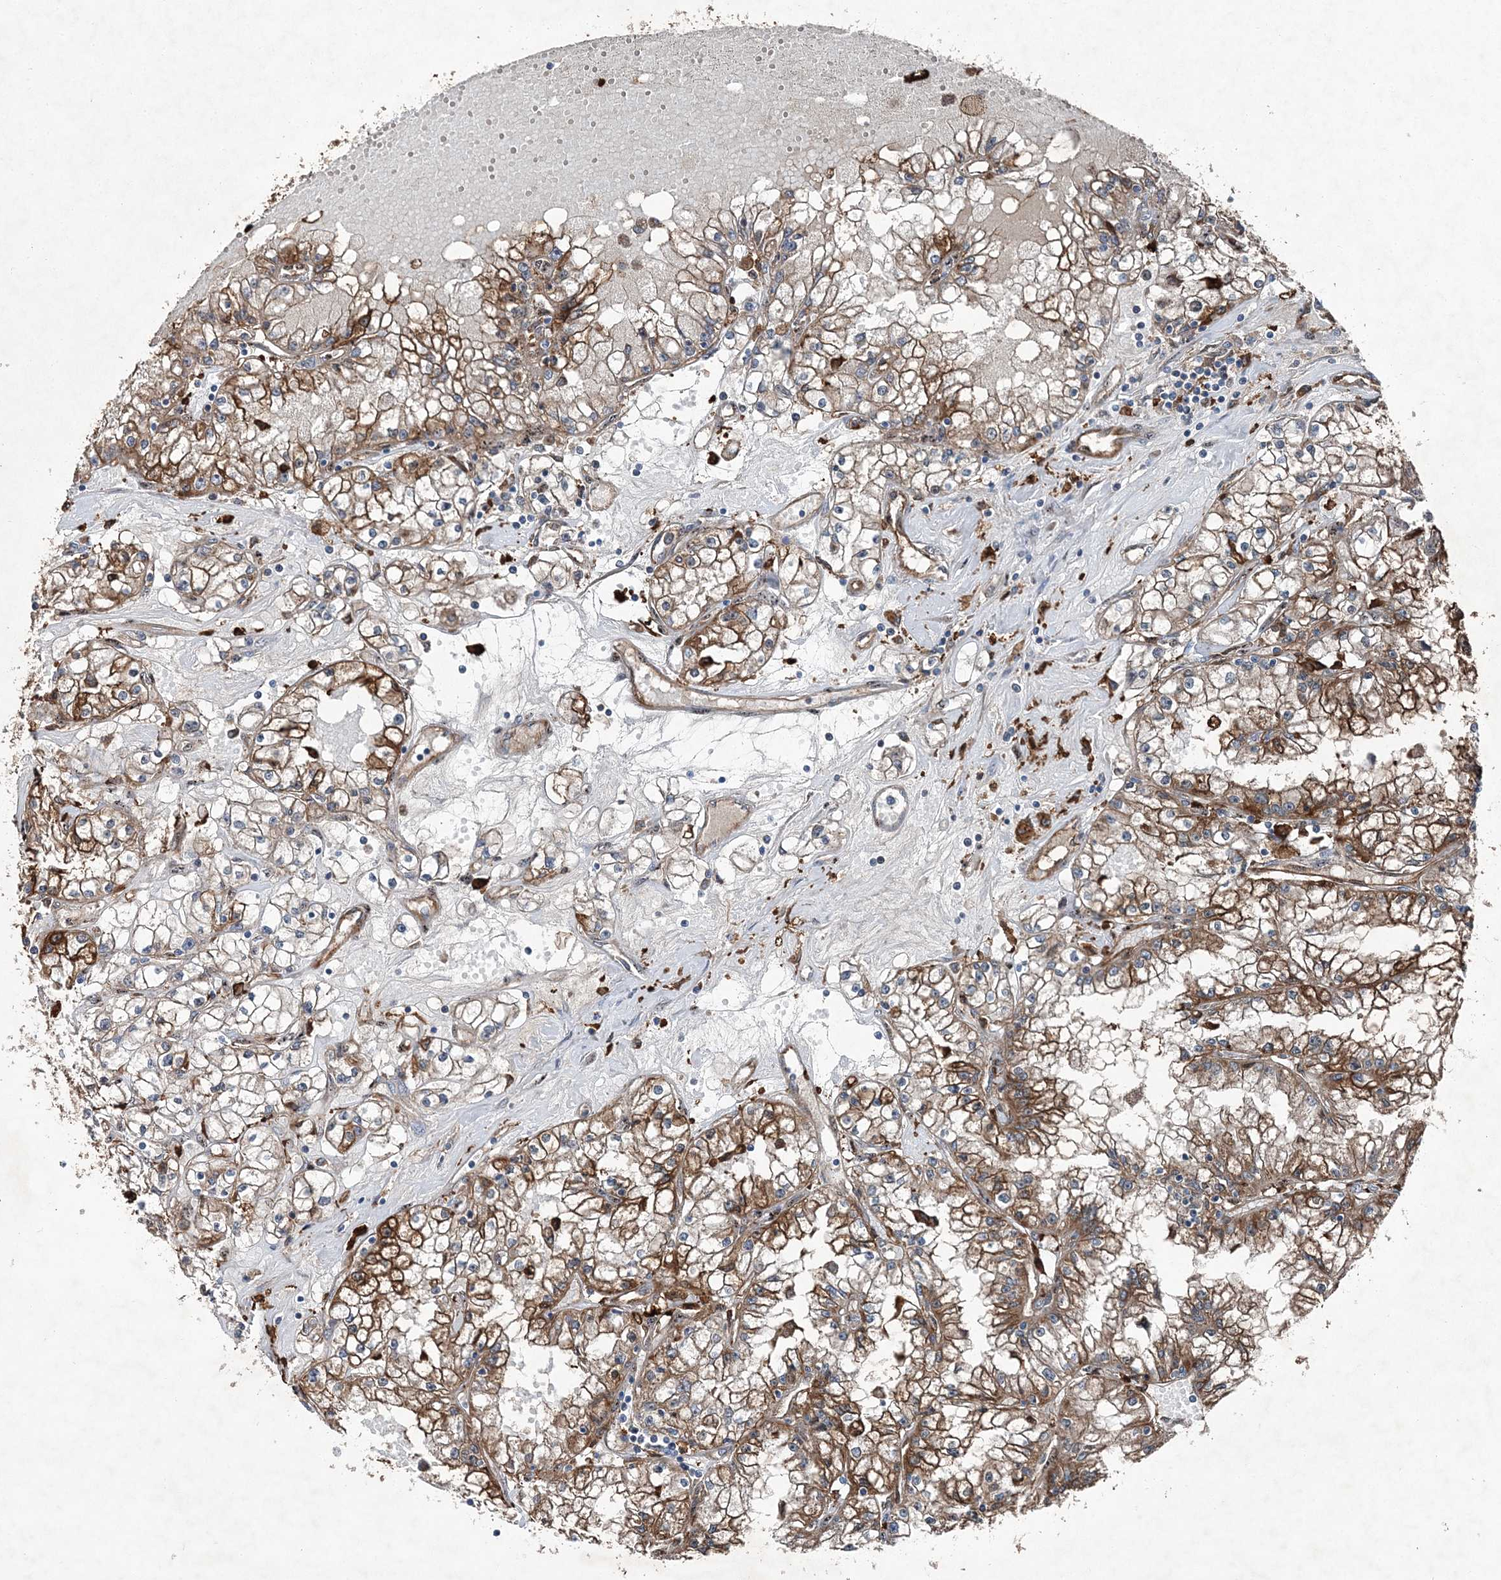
{"staining": {"intensity": "strong", "quantity": ">75%", "location": "cytoplasmic/membranous"}, "tissue": "renal cancer", "cell_type": "Tumor cells", "image_type": "cancer", "snomed": [{"axis": "morphology", "description": "Adenocarcinoma, NOS"}, {"axis": "topography", "description": "Kidney"}], "caption": "Immunohistochemistry (IHC) (DAB) staining of adenocarcinoma (renal) exhibits strong cytoplasmic/membranous protein positivity in about >75% of tumor cells.", "gene": "SPOPL", "patient": {"sex": "male", "age": 56}}